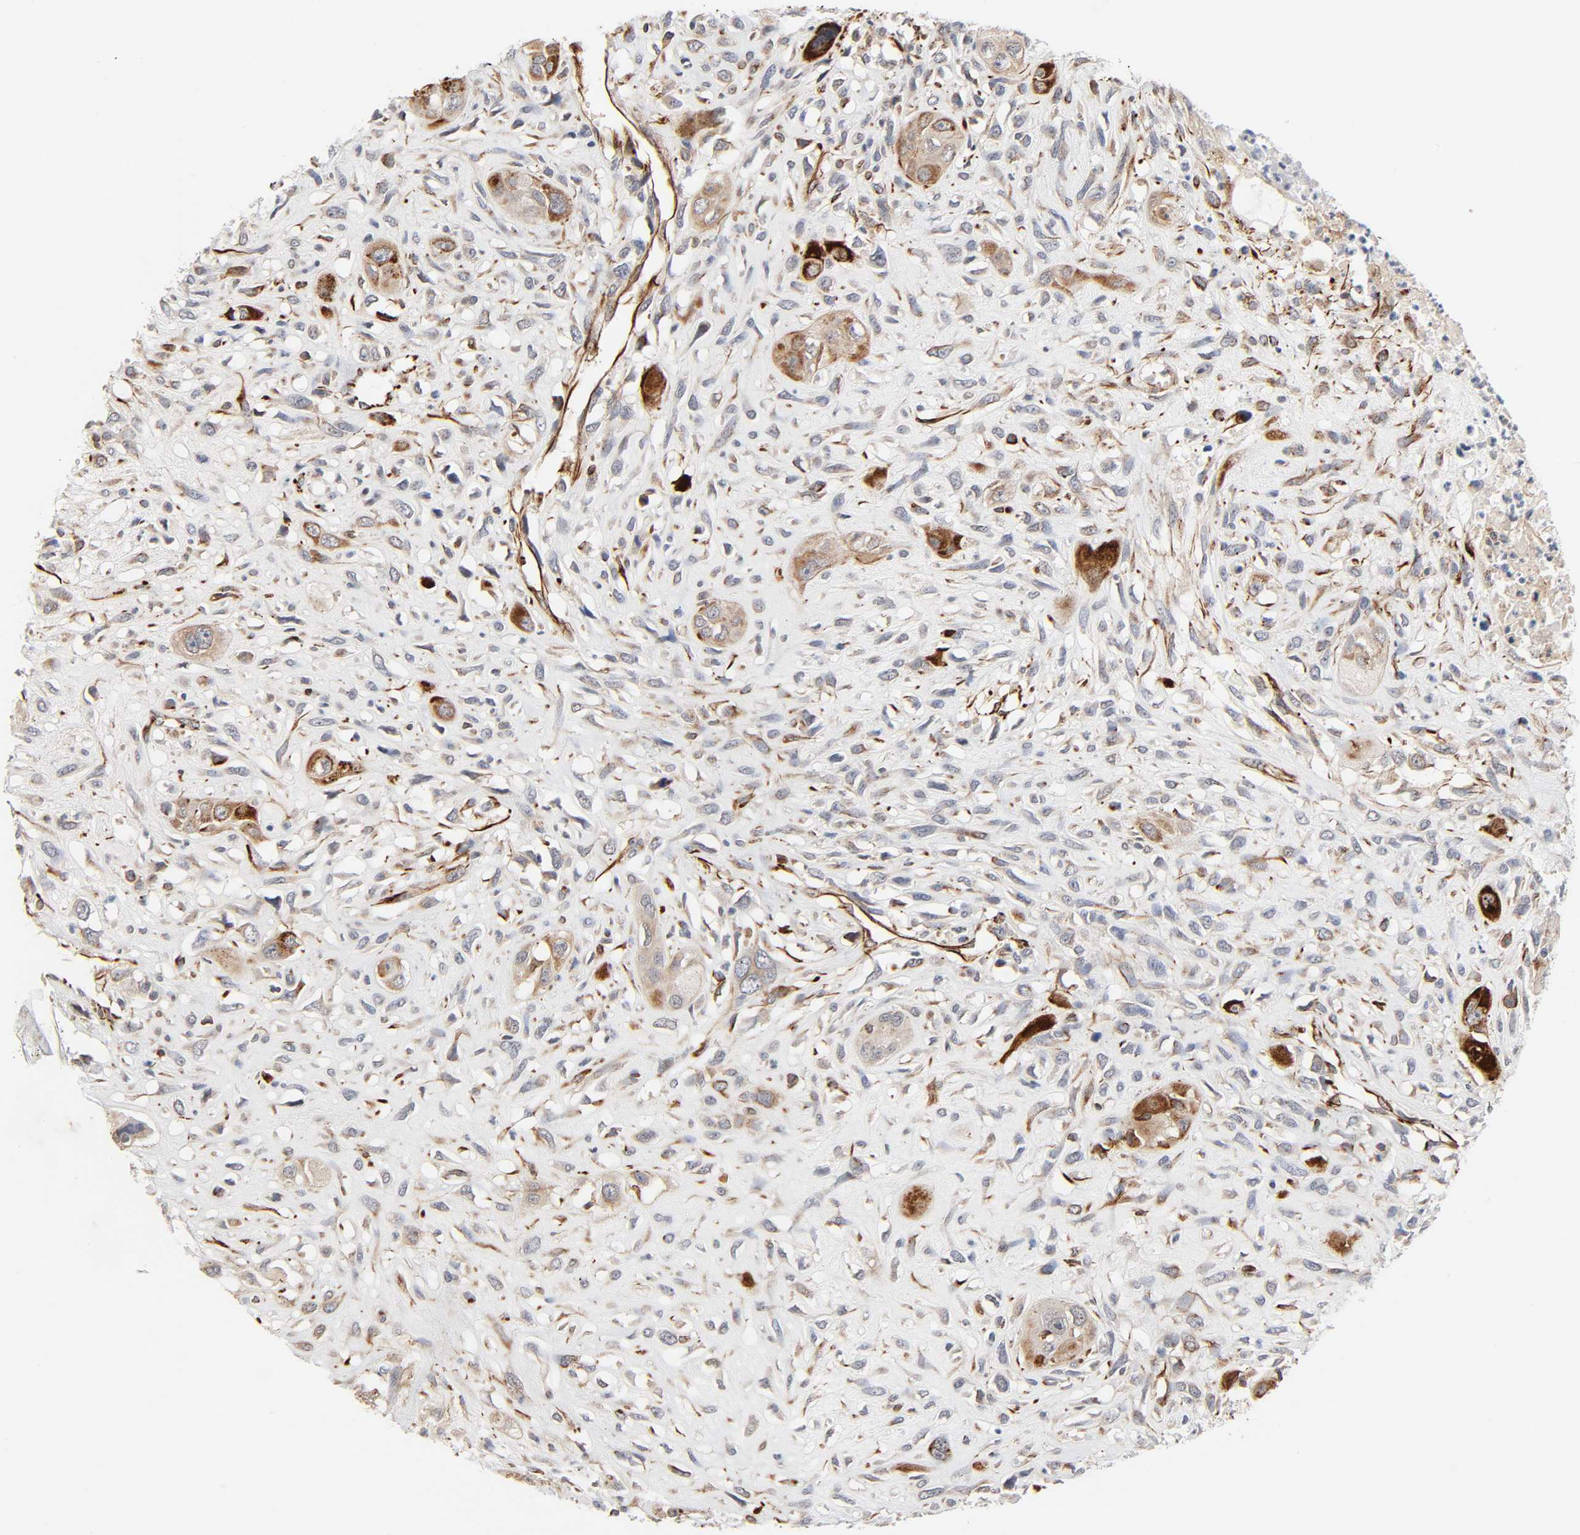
{"staining": {"intensity": "moderate", "quantity": ">75%", "location": "cytoplasmic/membranous"}, "tissue": "head and neck cancer", "cell_type": "Tumor cells", "image_type": "cancer", "snomed": [{"axis": "morphology", "description": "Necrosis, NOS"}, {"axis": "morphology", "description": "Neoplasm, malignant, NOS"}, {"axis": "topography", "description": "Salivary gland"}, {"axis": "topography", "description": "Head-Neck"}], "caption": "There is medium levels of moderate cytoplasmic/membranous expression in tumor cells of head and neck neoplasm (malignant), as demonstrated by immunohistochemical staining (brown color).", "gene": "REEP6", "patient": {"sex": "male", "age": 43}}